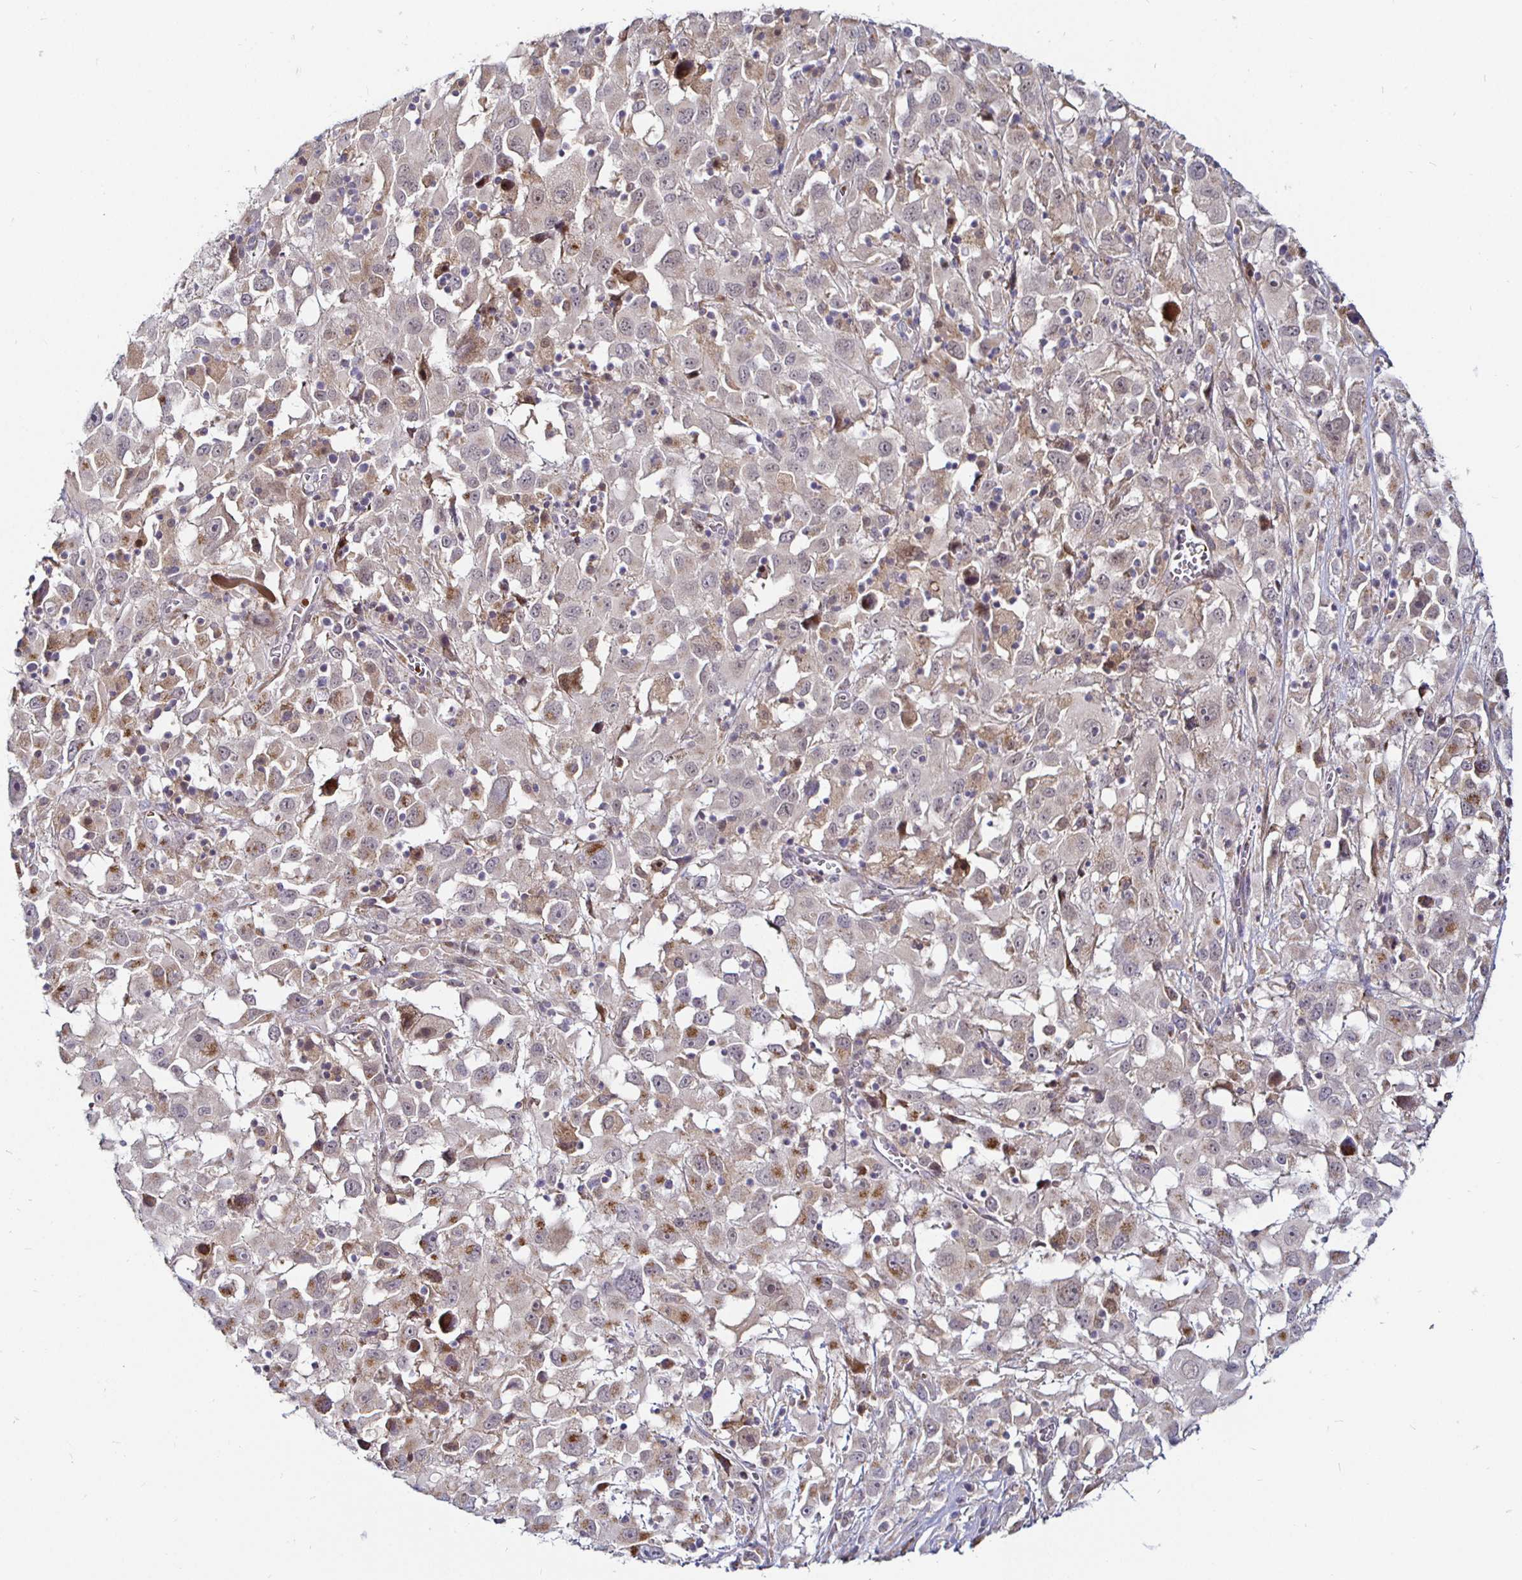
{"staining": {"intensity": "moderate", "quantity": "25%-75%", "location": "cytoplasmic/membranous"}, "tissue": "melanoma", "cell_type": "Tumor cells", "image_type": "cancer", "snomed": [{"axis": "morphology", "description": "Malignant melanoma, Metastatic site"}, {"axis": "topography", "description": "Soft tissue"}], "caption": "This is an image of IHC staining of malignant melanoma (metastatic site), which shows moderate expression in the cytoplasmic/membranous of tumor cells.", "gene": "ATG3", "patient": {"sex": "male", "age": 50}}